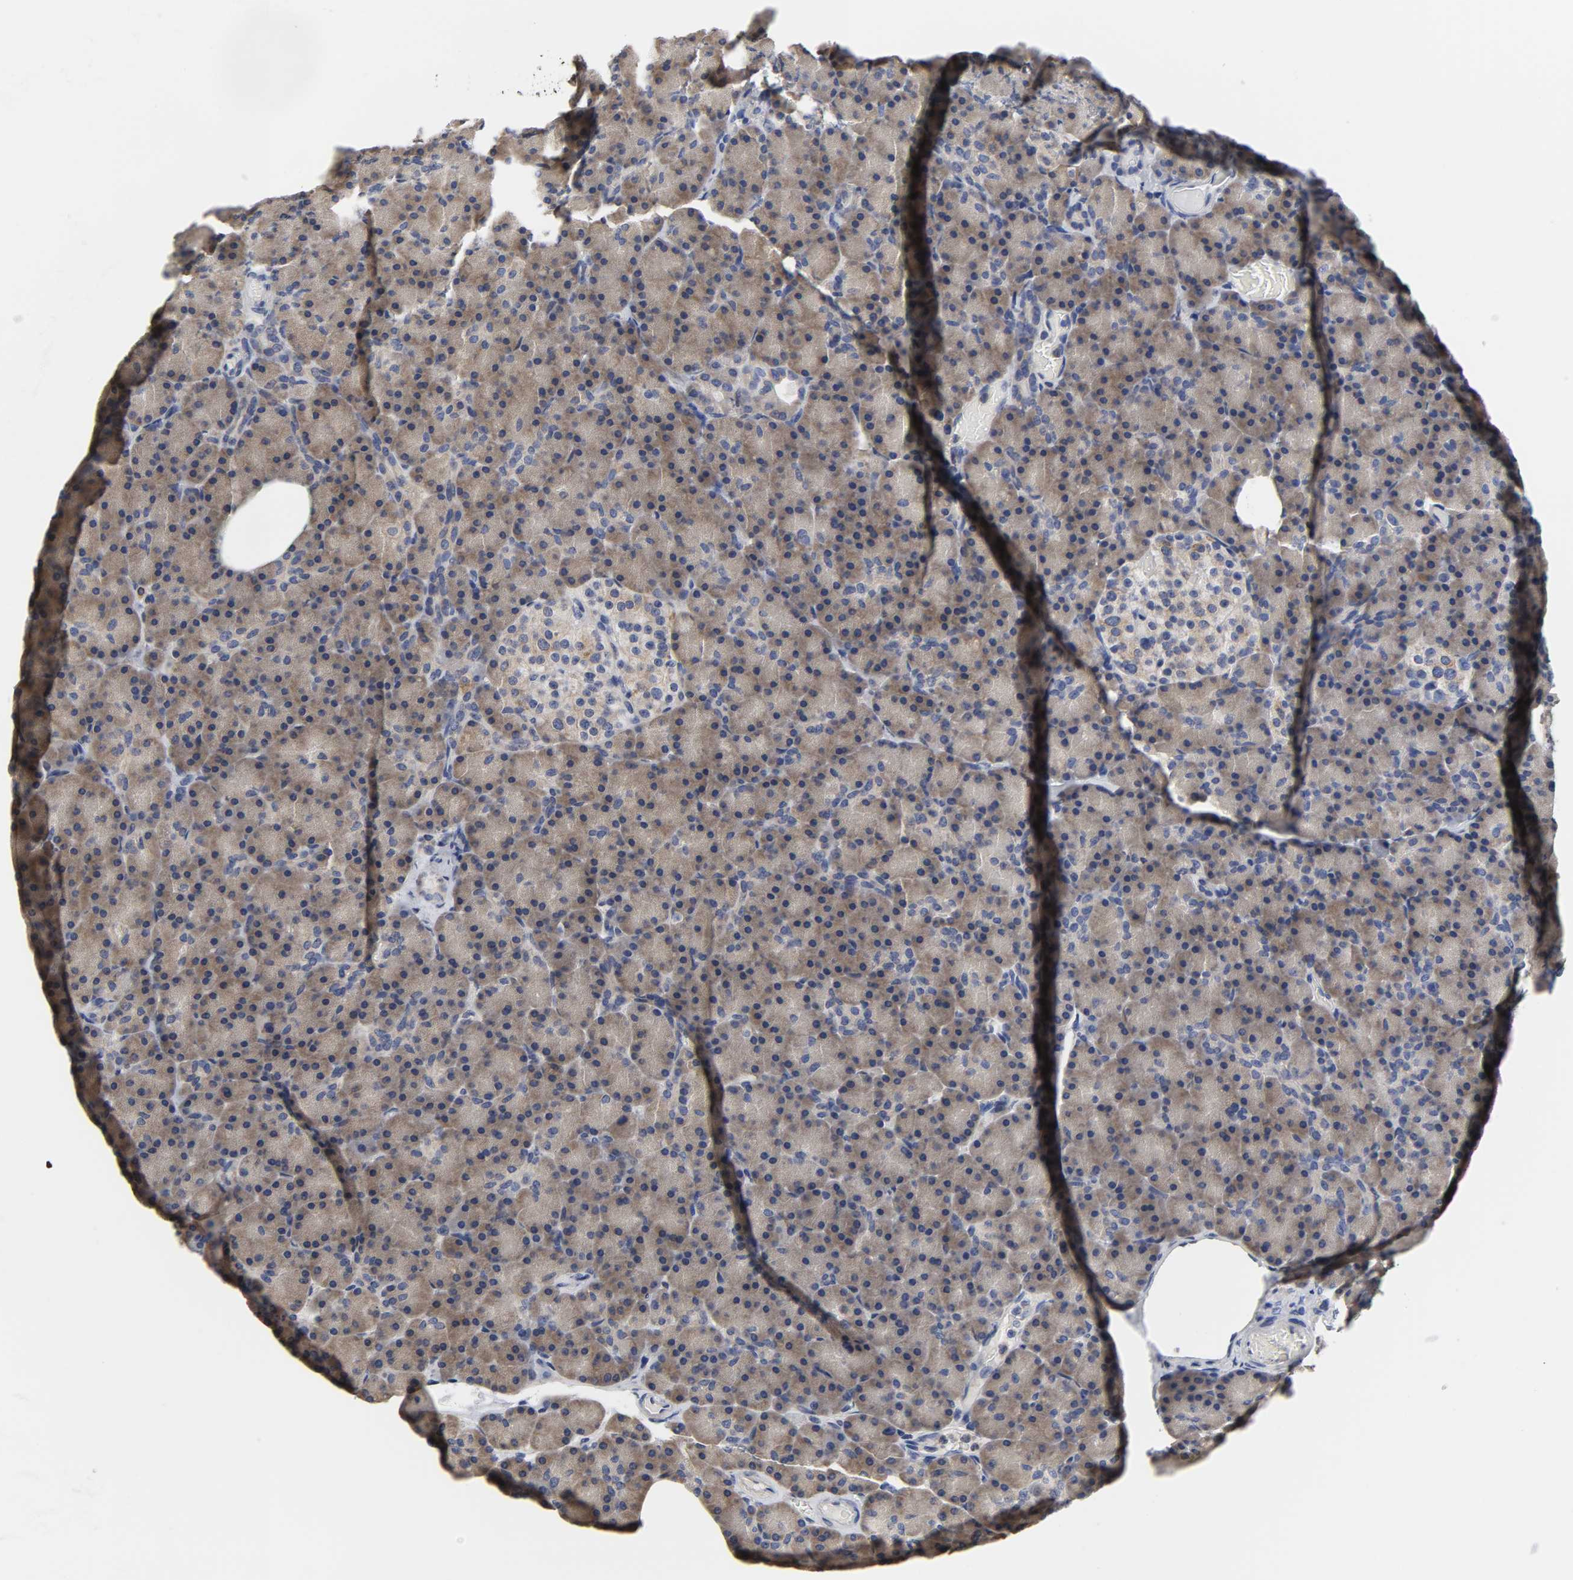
{"staining": {"intensity": "moderate", "quantity": ">75%", "location": "cytoplasmic/membranous"}, "tissue": "pancreas", "cell_type": "Exocrine glandular cells", "image_type": "normal", "snomed": [{"axis": "morphology", "description": "Normal tissue, NOS"}, {"axis": "topography", "description": "Pancreas"}], "caption": "Immunohistochemistry (IHC) of unremarkable human pancreas shows medium levels of moderate cytoplasmic/membranous staining in approximately >75% of exocrine glandular cells. (DAB IHC with brightfield microscopy, high magnification).", "gene": "HCK", "patient": {"sex": "female", "age": 43}}